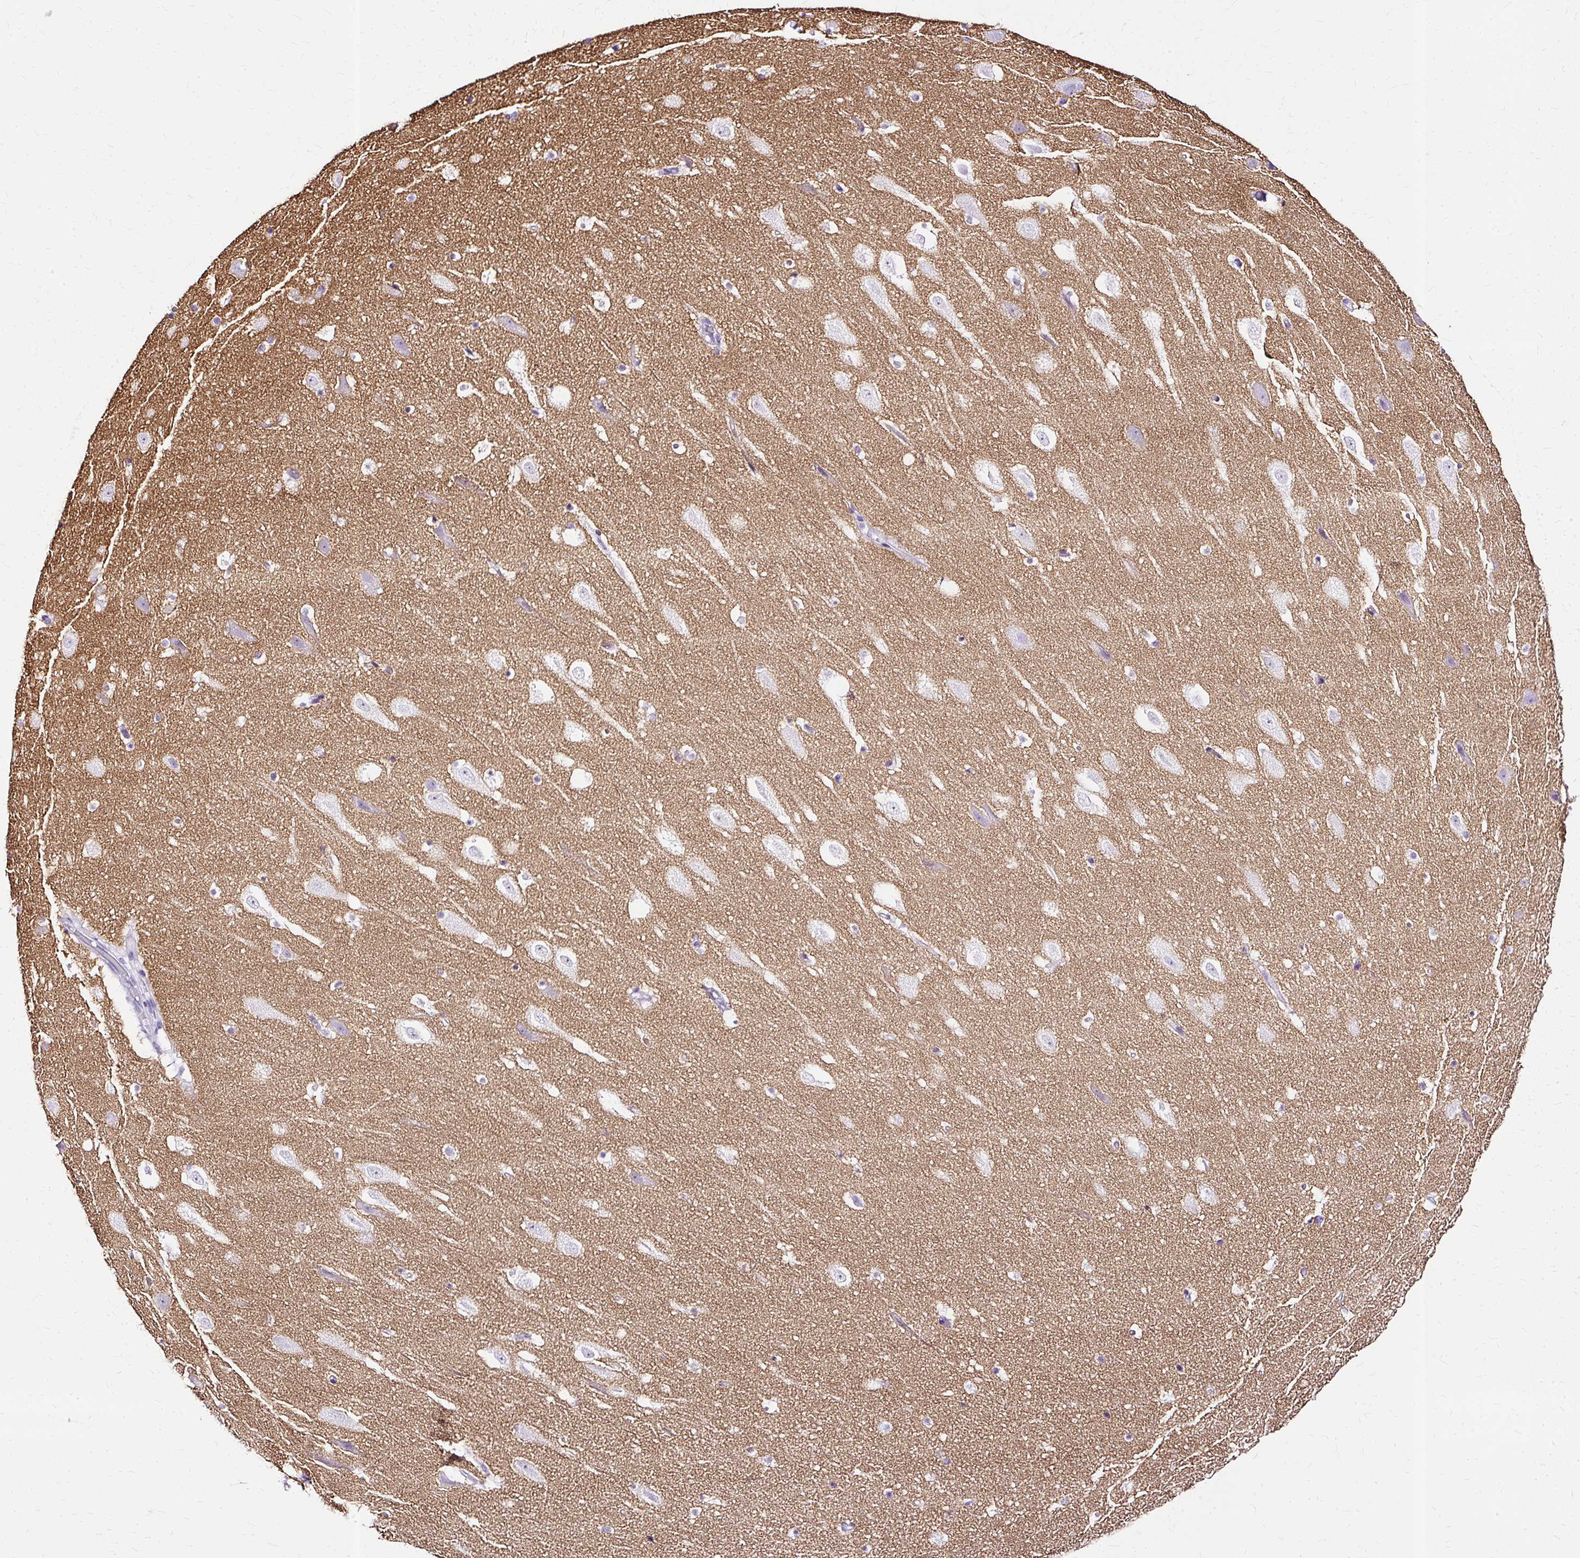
{"staining": {"intensity": "negative", "quantity": "none", "location": "none"}, "tissue": "hippocampus", "cell_type": "Glial cells", "image_type": "normal", "snomed": [{"axis": "morphology", "description": "Normal tissue, NOS"}, {"axis": "topography", "description": "Hippocampus"}], "caption": "This histopathology image is of benign hippocampus stained with immunohistochemistry to label a protein in brown with the nuclei are counter-stained blue. There is no staining in glial cells.", "gene": "SLC8A2", "patient": {"sex": "male", "age": 37}}